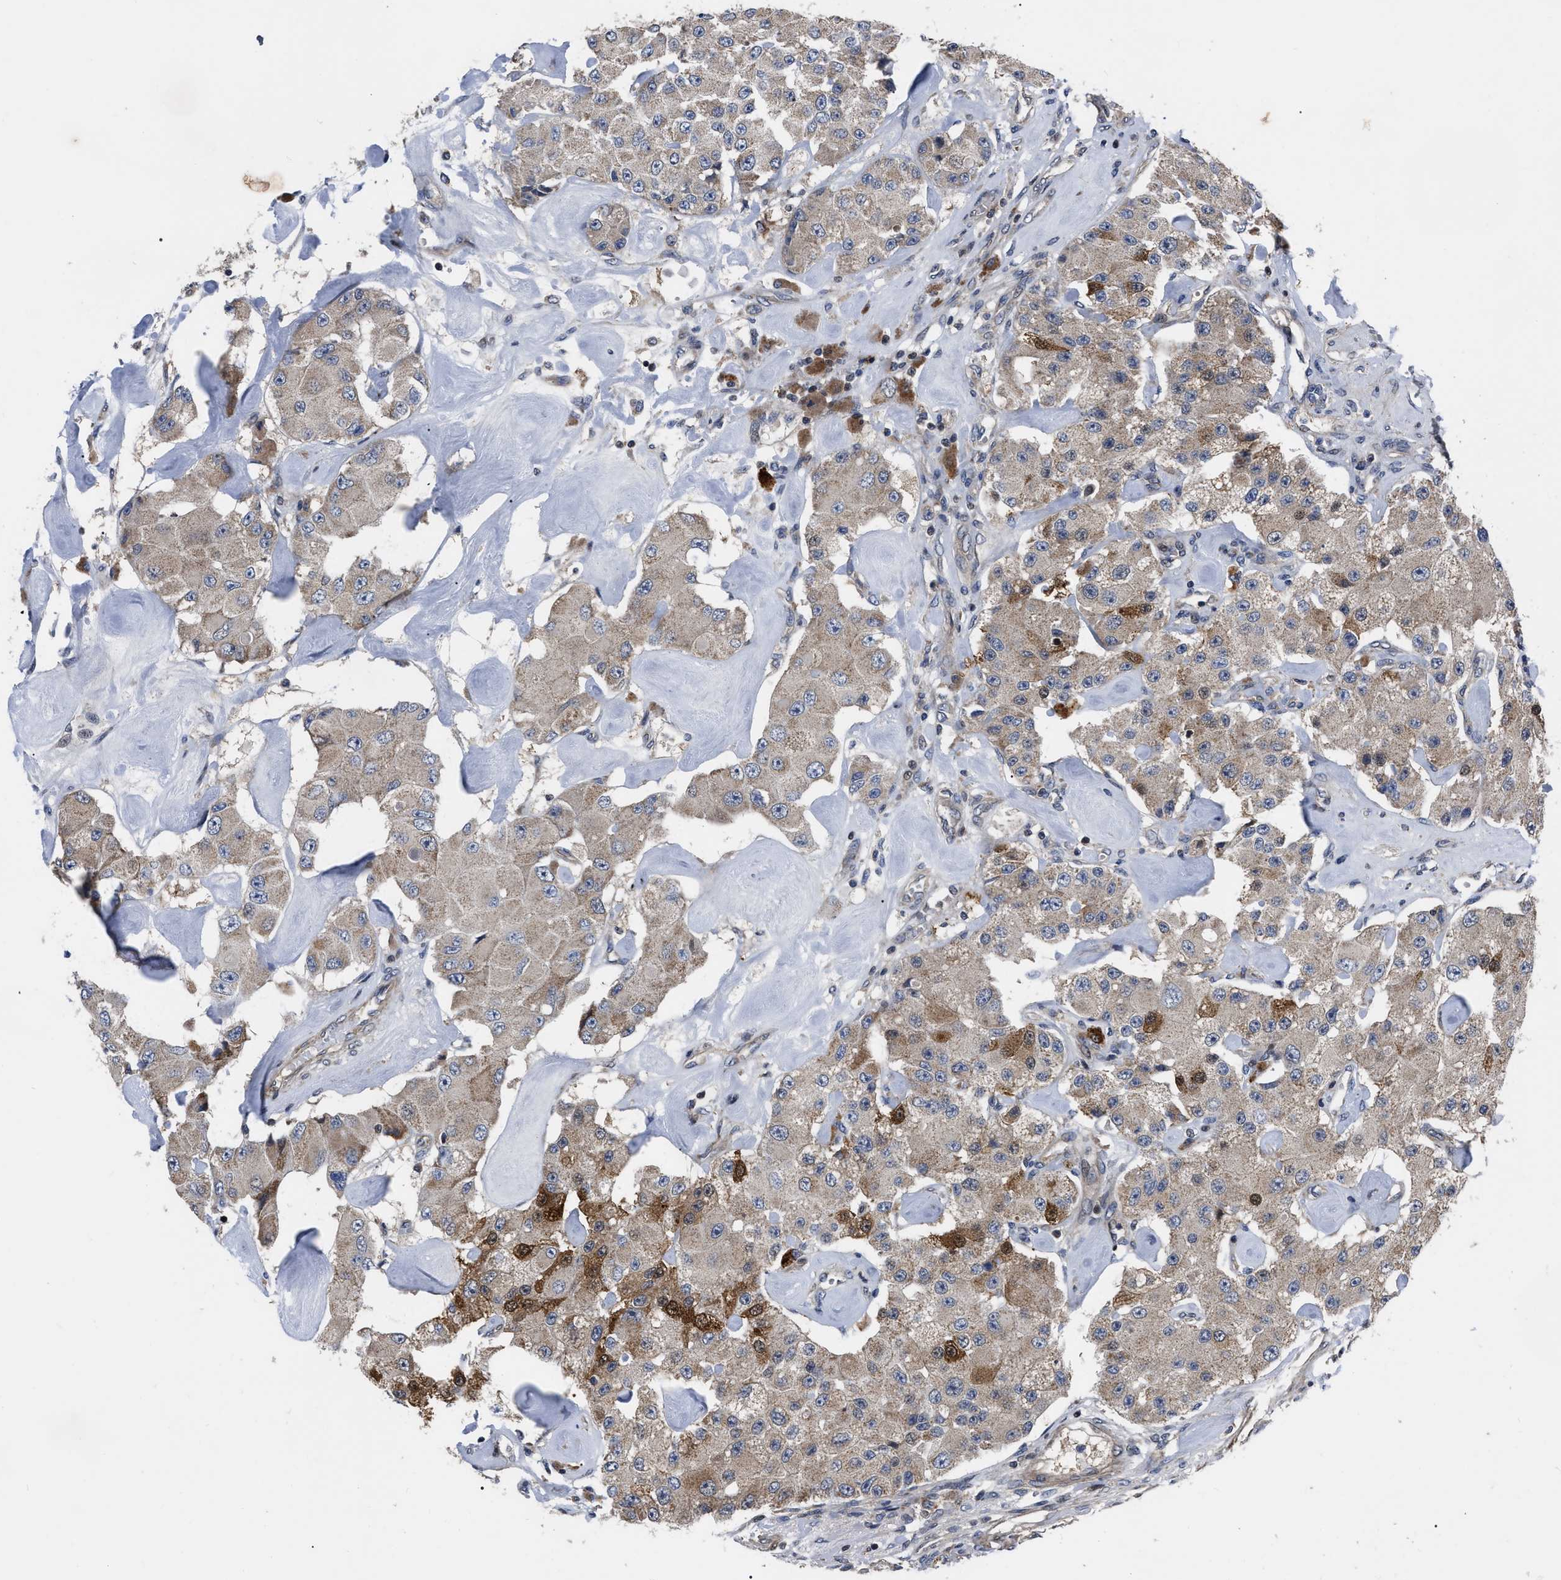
{"staining": {"intensity": "moderate", "quantity": "25%-75%", "location": "cytoplasmic/membranous"}, "tissue": "carcinoid", "cell_type": "Tumor cells", "image_type": "cancer", "snomed": [{"axis": "morphology", "description": "Carcinoid, malignant, NOS"}, {"axis": "topography", "description": "Pancreas"}], "caption": "Brown immunohistochemical staining in carcinoid (malignant) reveals moderate cytoplasmic/membranous positivity in about 25%-75% of tumor cells.", "gene": "PPWD1", "patient": {"sex": "male", "age": 41}}